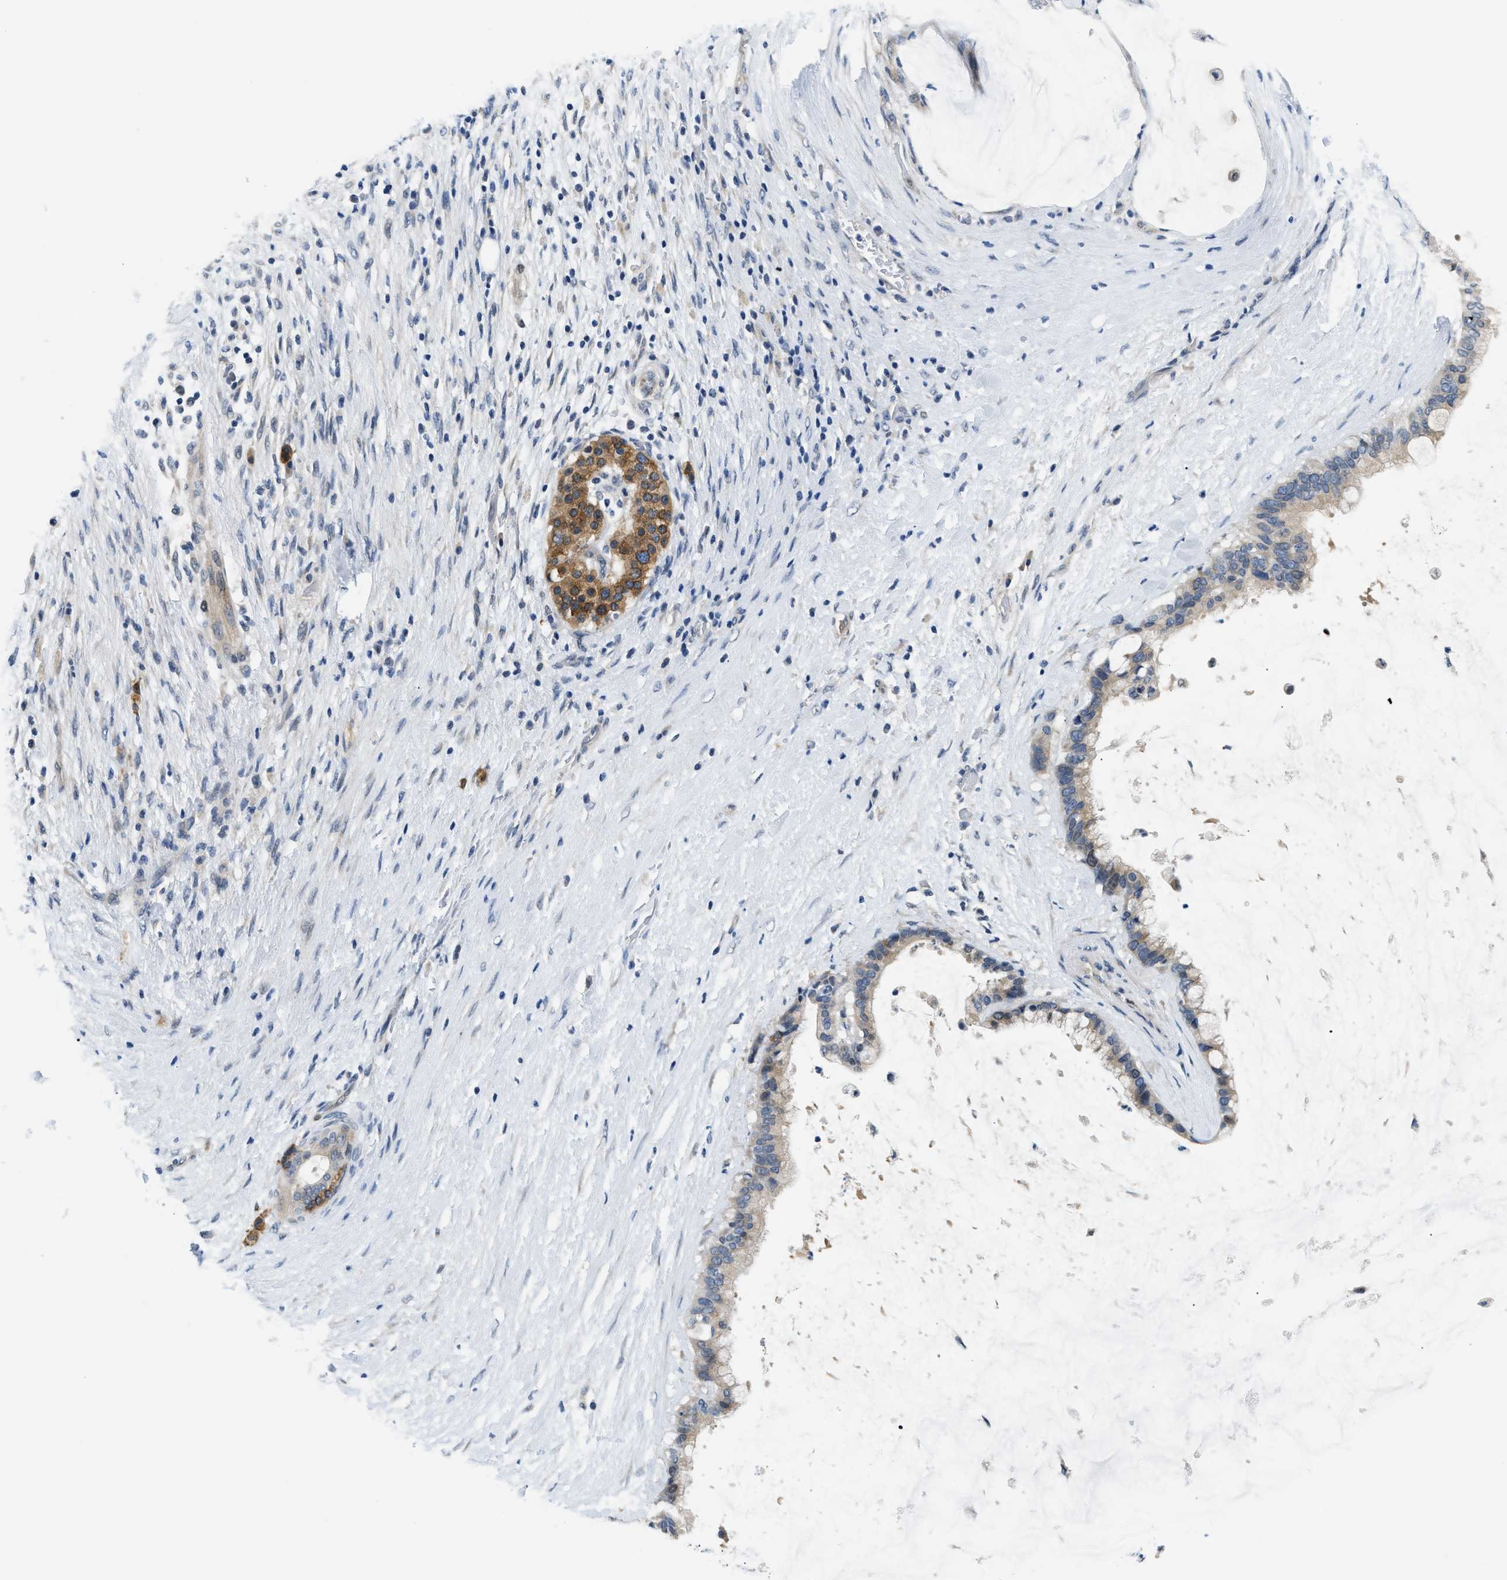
{"staining": {"intensity": "weak", "quantity": "25%-75%", "location": "cytoplasmic/membranous"}, "tissue": "pancreatic cancer", "cell_type": "Tumor cells", "image_type": "cancer", "snomed": [{"axis": "morphology", "description": "Adenocarcinoma, NOS"}, {"axis": "topography", "description": "Pancreas"}], "caption": "Protein staining displays weak cytoplasmic/membranous positivity in about 25%-75% of tumor cells in pancreatic cancer.", "gene": "CLGN", "patient": {"sex": "male", "age": 41}}